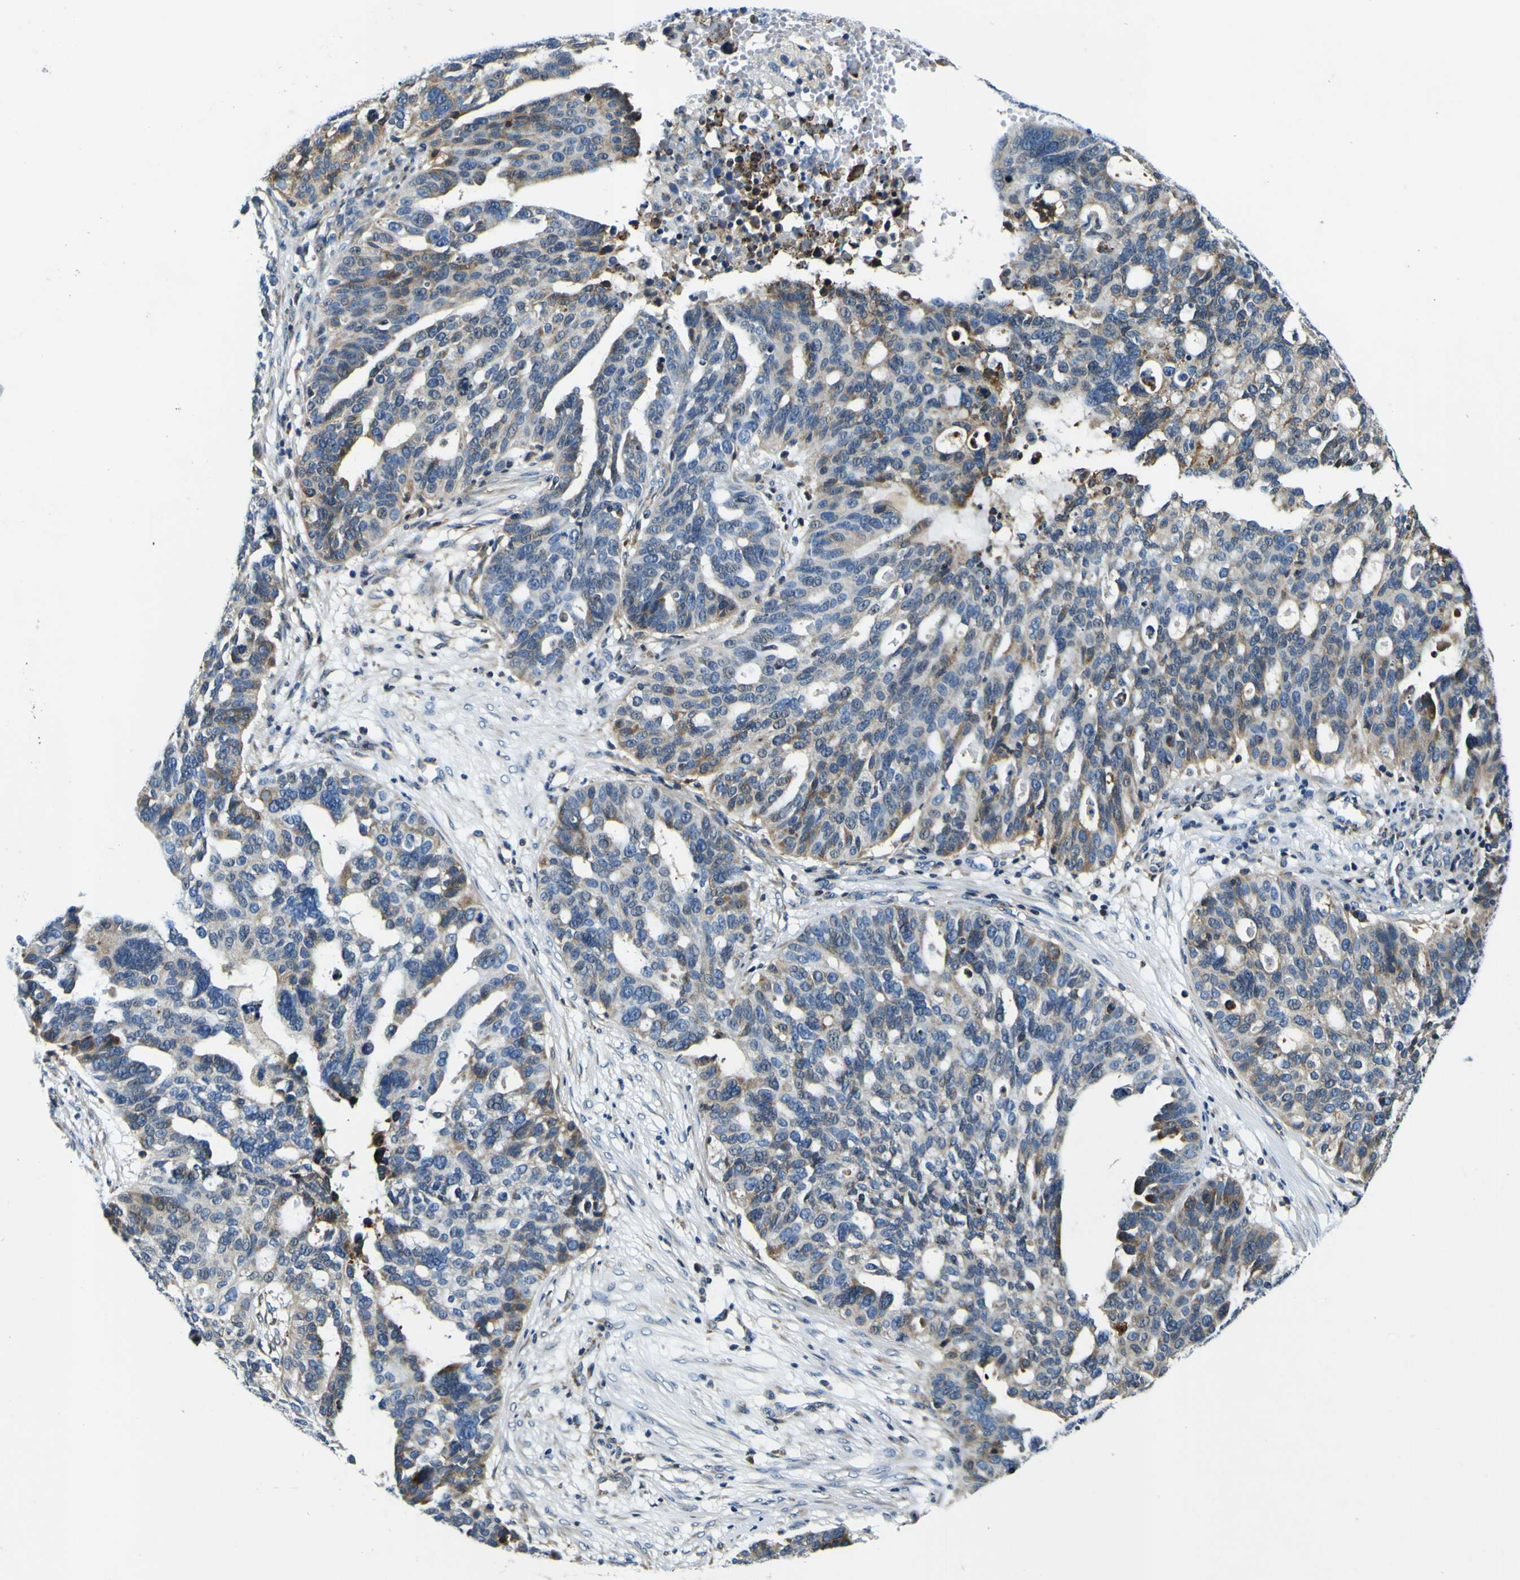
{"staining": {"intensity": "moderate", "quantity": "<25%", "location": "cytoplasmic/membranous"}, "tissue": "ovarian cancer", "cell_type": "Tumor cells", "image_type": "cancer", "snomed": [{"axis": "morphology", "description": "Cystadenocarcinoma, serous, NOS"}, {"axis": "topography", "description": "Ovary"}], "caption": "Ovarian cancer (serous cystadenocarcinoma) was stained to show a protein in brown. There is low levels of moderate cytoplasmic/membranous staining in approximately <25% of tumor cells.", "gene": "NLRP3", "patient": {"sex": "female", "age": 59}}